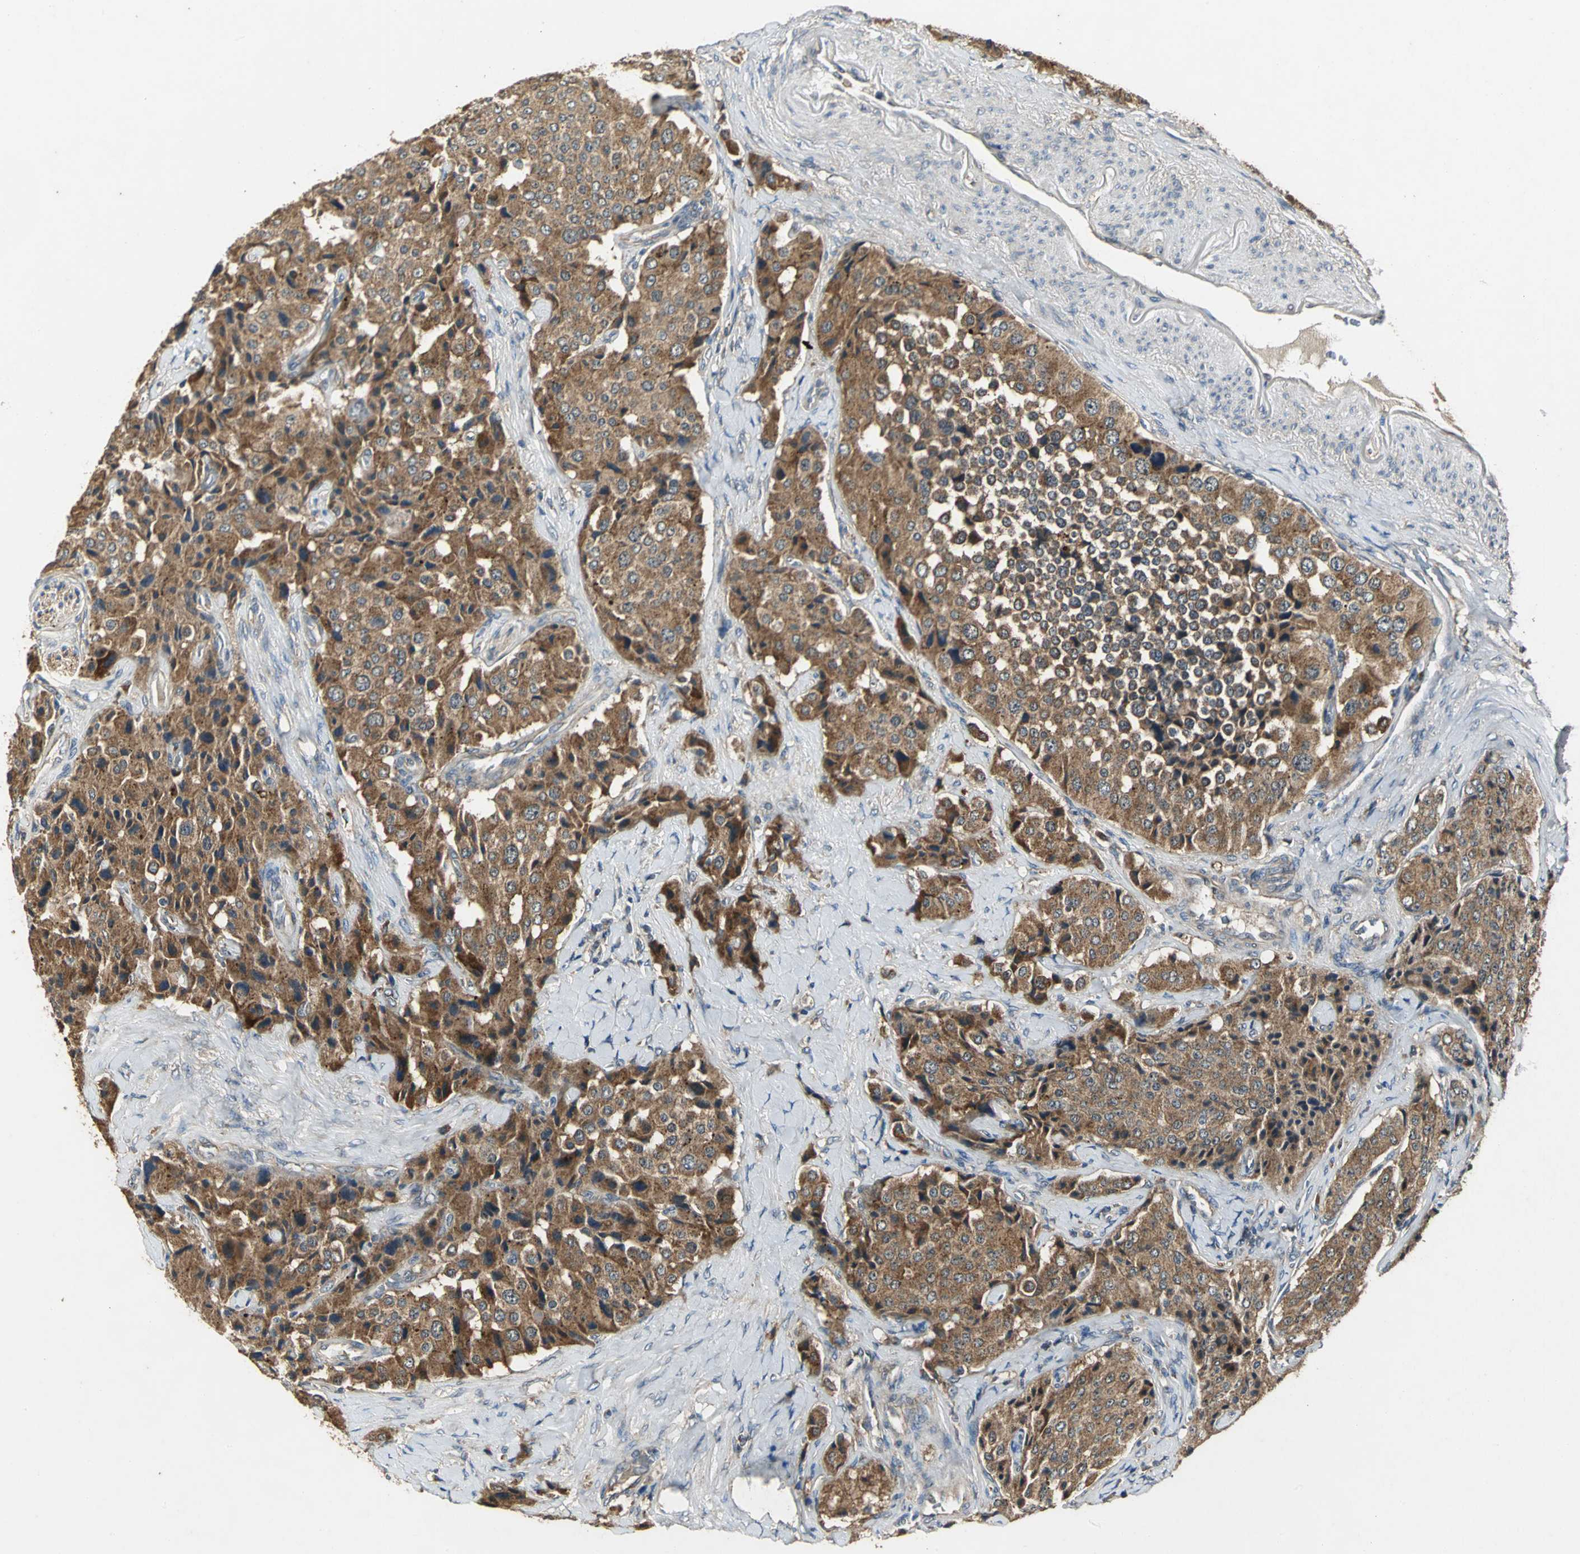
{"staining": {"intensity": "moderate", "quantity": ">75%", "location": "cytoplasmic/membranous"}, "tissue": "carcinoid", "cell_type": "Tumor cells", "image_type": "cancer", "snomed": [{"axis": "morphology", "description": "Carcinoid, malignant, NOS"}, {"axis": "topography", "description": "Colon"}], "caption": "Malignant carcinoid was stained to show a protein in brown. There is medium levels of moderate cytoplasmic/membranous expression in approximately >75% of tumor cells.", "gene": "IRF3", "patient": {"sex": "female", "age": 61}}